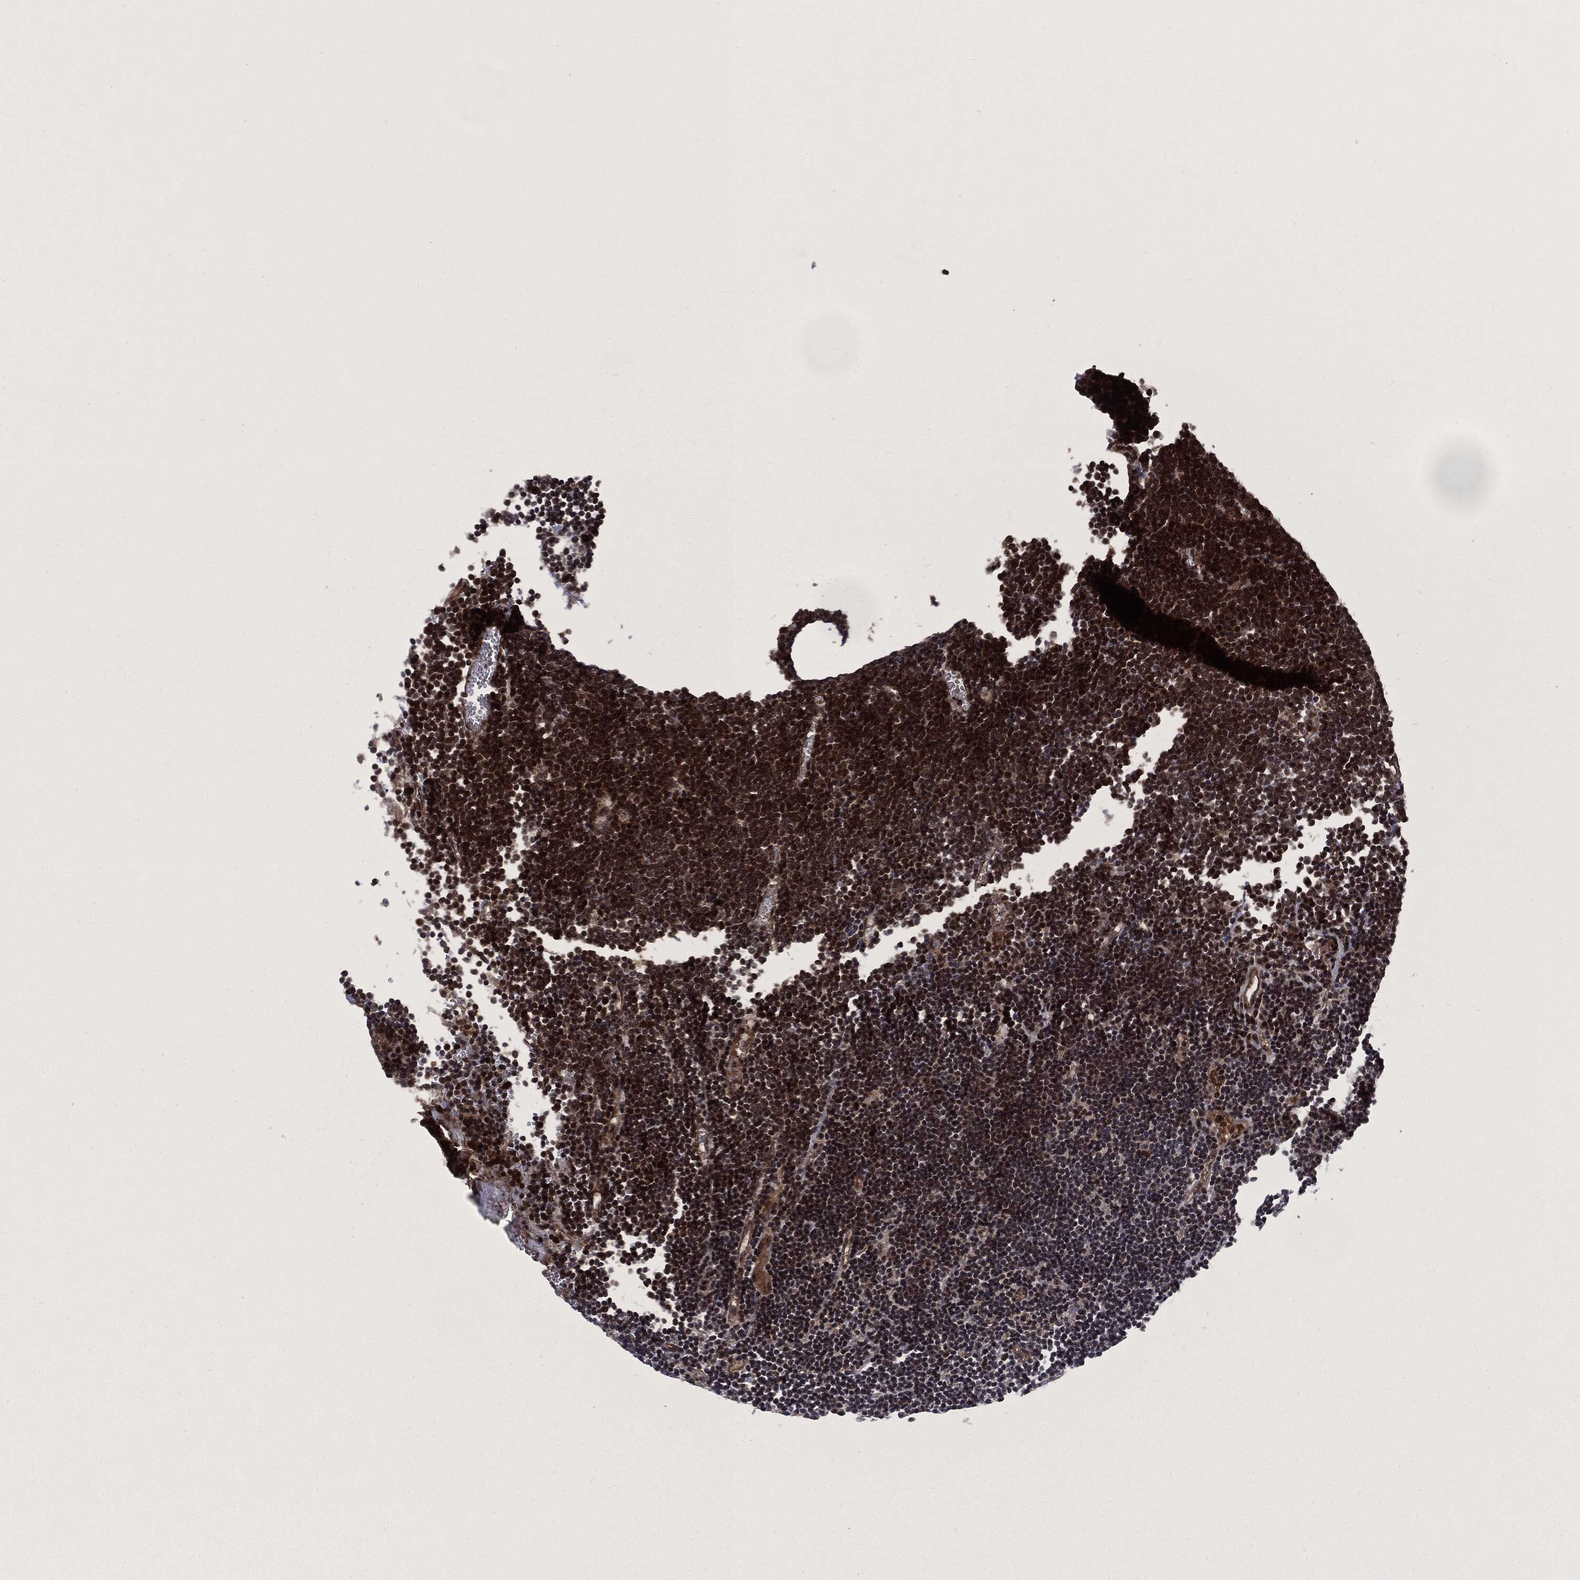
{"staining": {"intensity": "strong", "quantity": ">75%", "location": "cytoplasmic/membranous,nuclear"}, "tissue": "lymphoma", "cell_type": "Tumor cells", "image_type": "cancer", "snomed": [{"axis": "morphology", "description": "Malignant lymphoma, non-Hodgkin's type, Low grade"}, {"axis": "topography", "description": "Brain"}], "caption": "Human malignant lymphoma, non-Hodgkin's type (low-grade) stained with a brown dye displays strong cytoplasmic/membranous and nuclear positive positivity in approximately >75% of tumor cells.", "gene": "CARD6", "patient": {"sex": "female", "age": 66}}